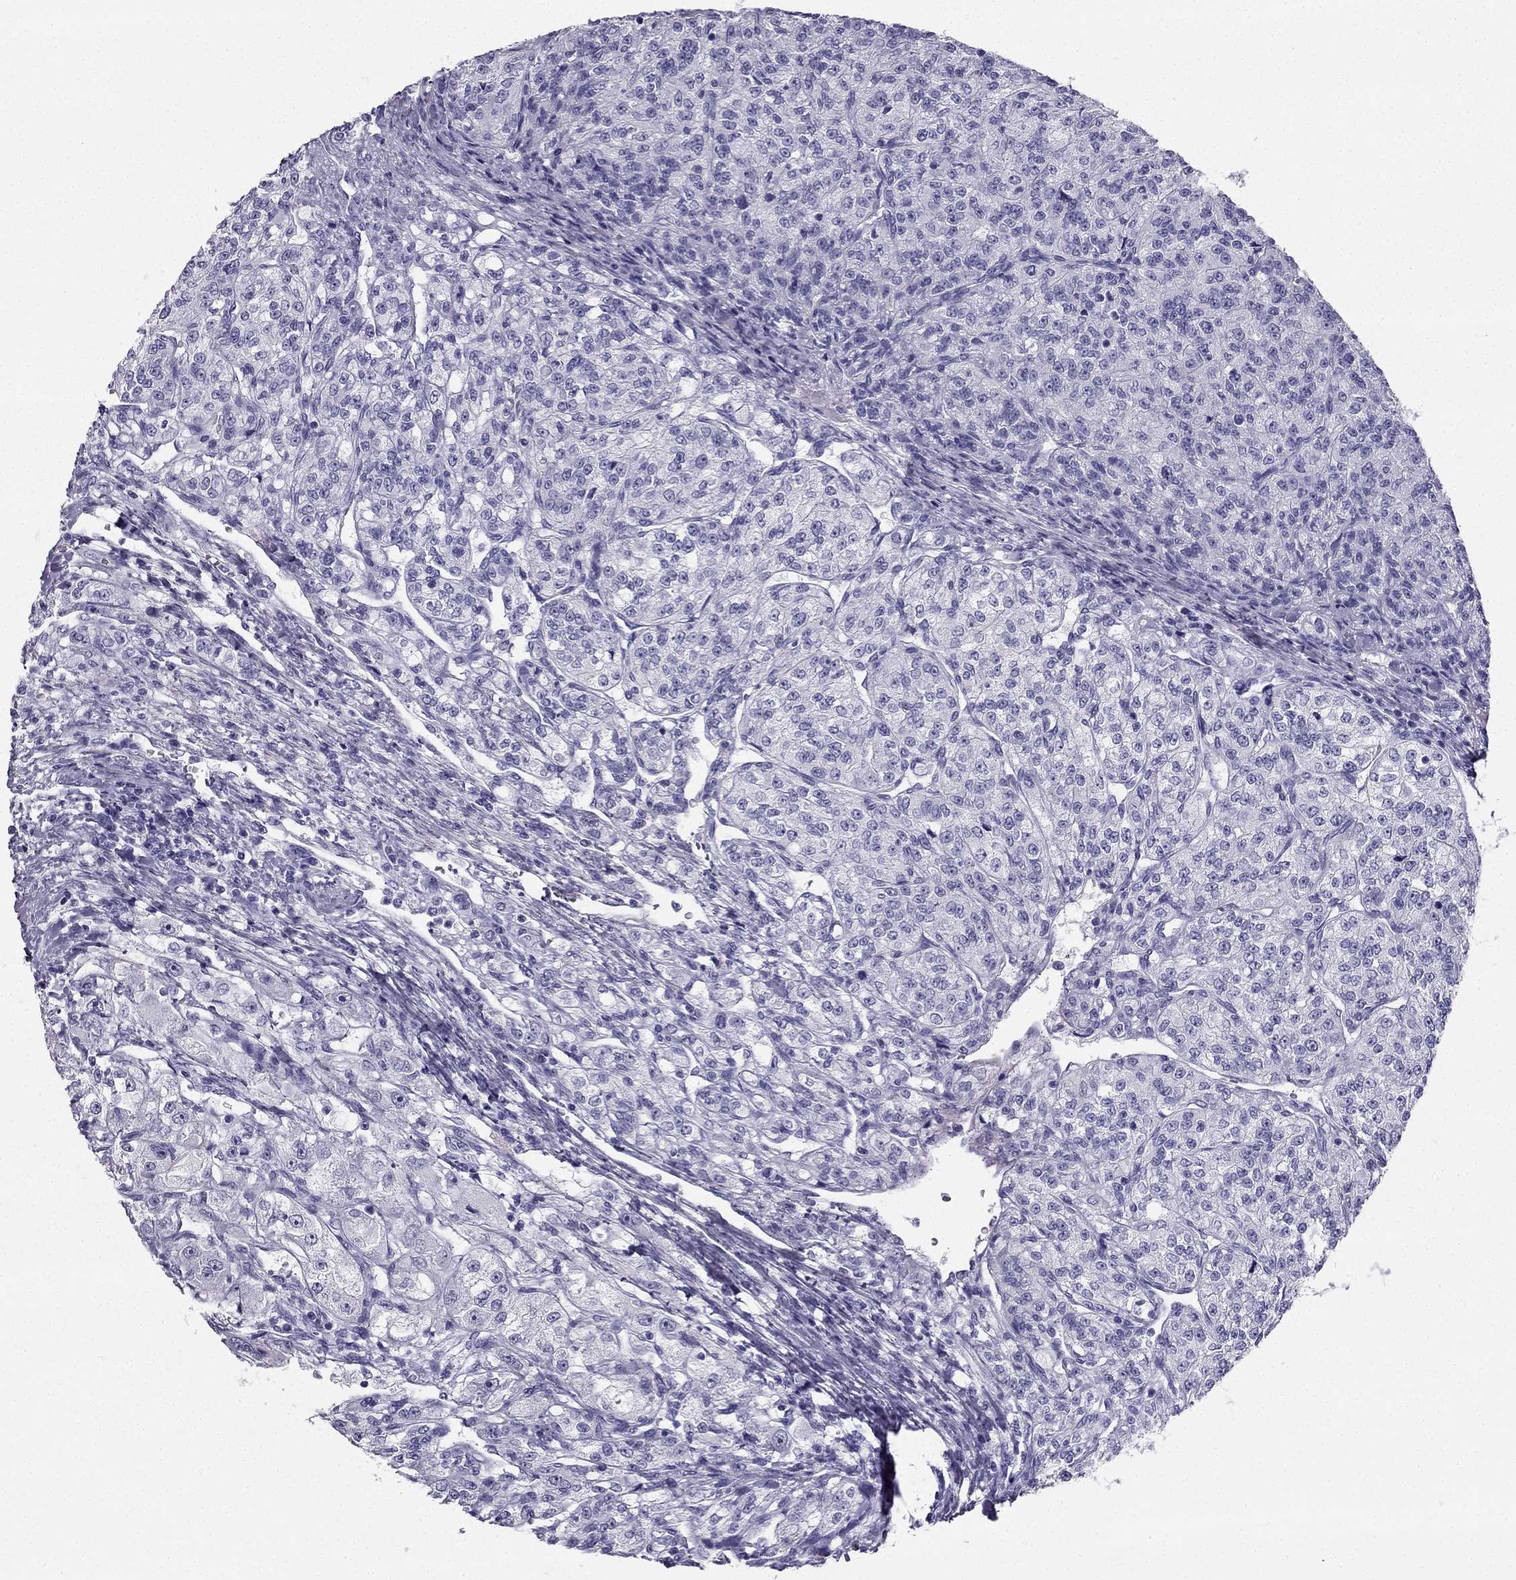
{"staining": {"intensity": "negative", "quantity": "none", "location": "none"}, "tissue": "renal cancer", "cell_type": "Tumor cells", "image_type": "cancer", "snomed": [{"axis": "morphology", "description": "Adenocarcinoma, NOS"}, {"axis": "topography", "description": "Kidney"}], "caption": "Immunohistochemistry (IHC) micrograph of neoplastic tissue: renal cancer (adenocarcinoma) stained with DAB (3,3'-diaminobenzidine) exhibits no significant protein expression in tumor cells.", "gene": "TFF3", "patient": {"sex": "female", "age": 63}}